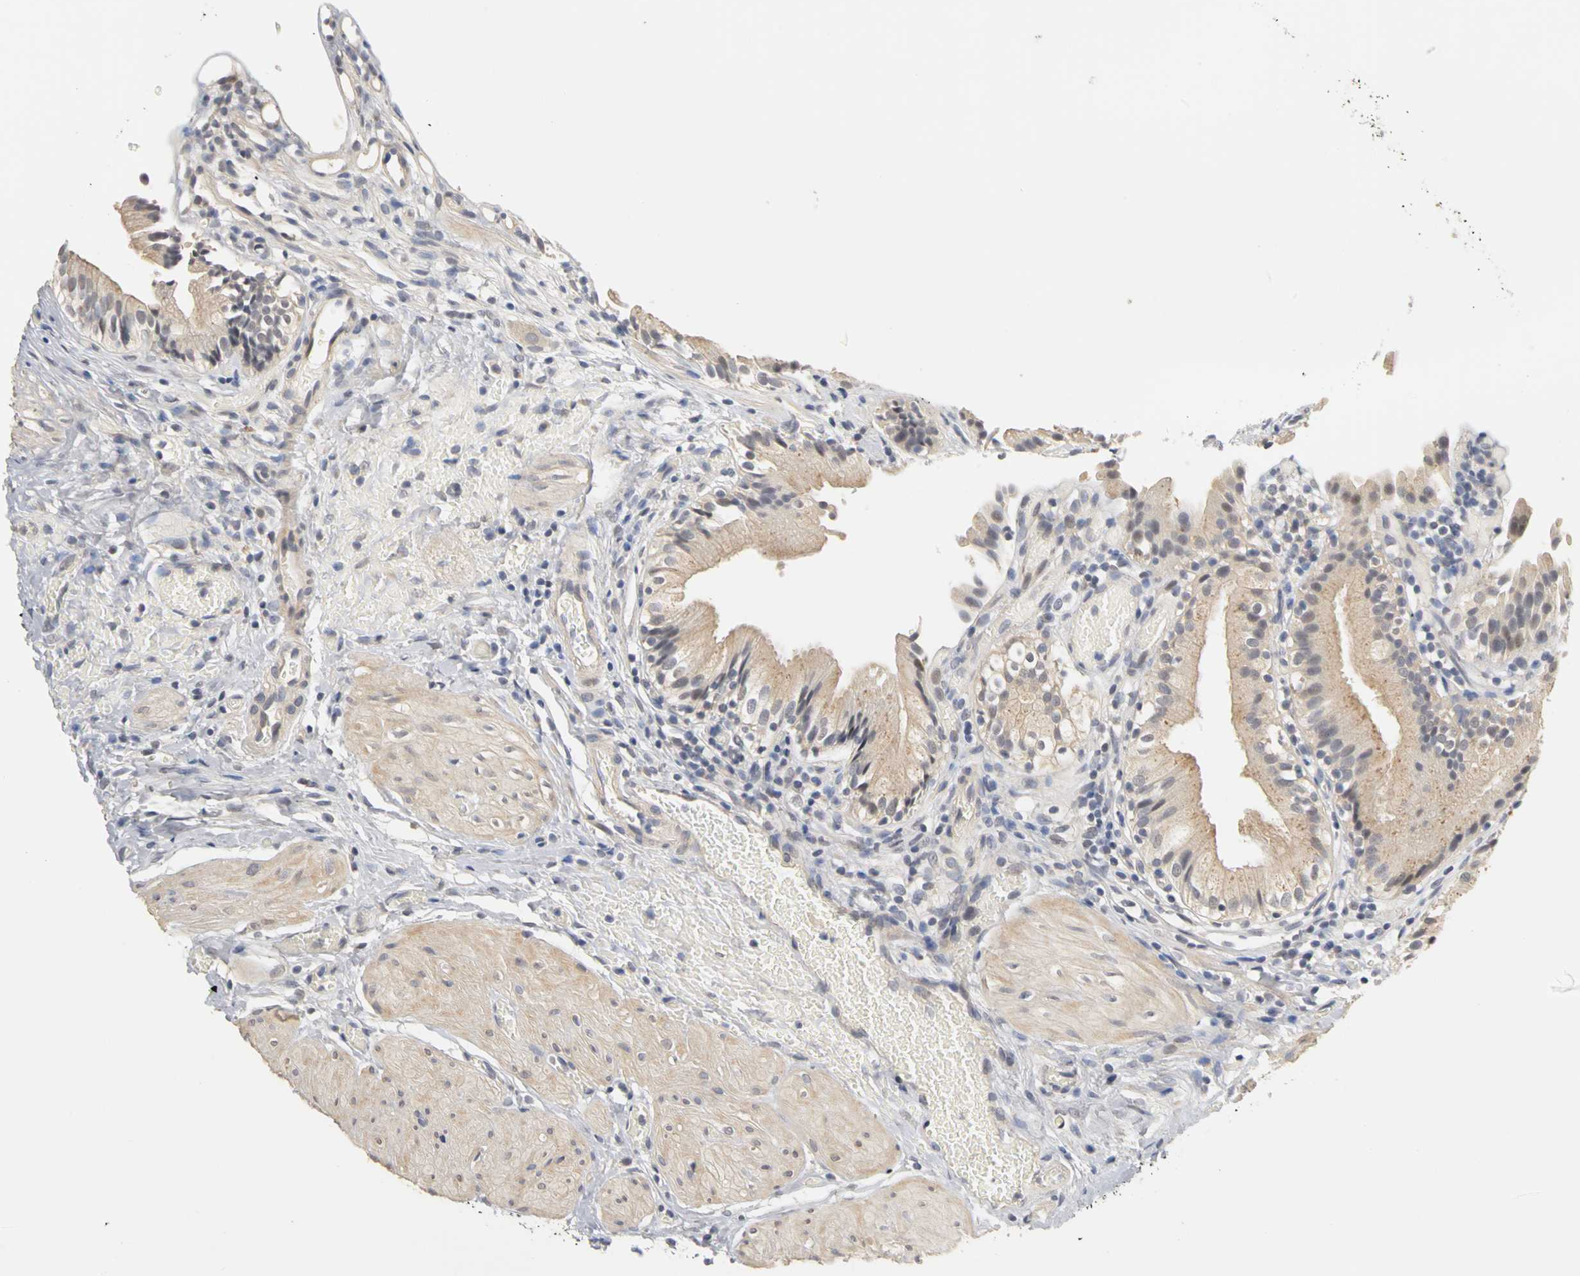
{"staining": {"intensity": "weak", "quantity": ">75%", "location": "cytoplasmic/membranous"}, "tissue": "gallbladder", "cell_type": "Glandular cells", "image_type": "normal", "snomed": [{"axis": "morphology", "description": "Normal tissue, NOS"}, {"axis": "topography", "description": "Gallbladder"}], "caption": "Human gallbladder stained for a protein (brown) exhibits weak cytoplasmic/membranous positive expression in approximately >75% of glandular cells.", "gene": "PGR", "patient": {"sex": "male", "age": 65}}